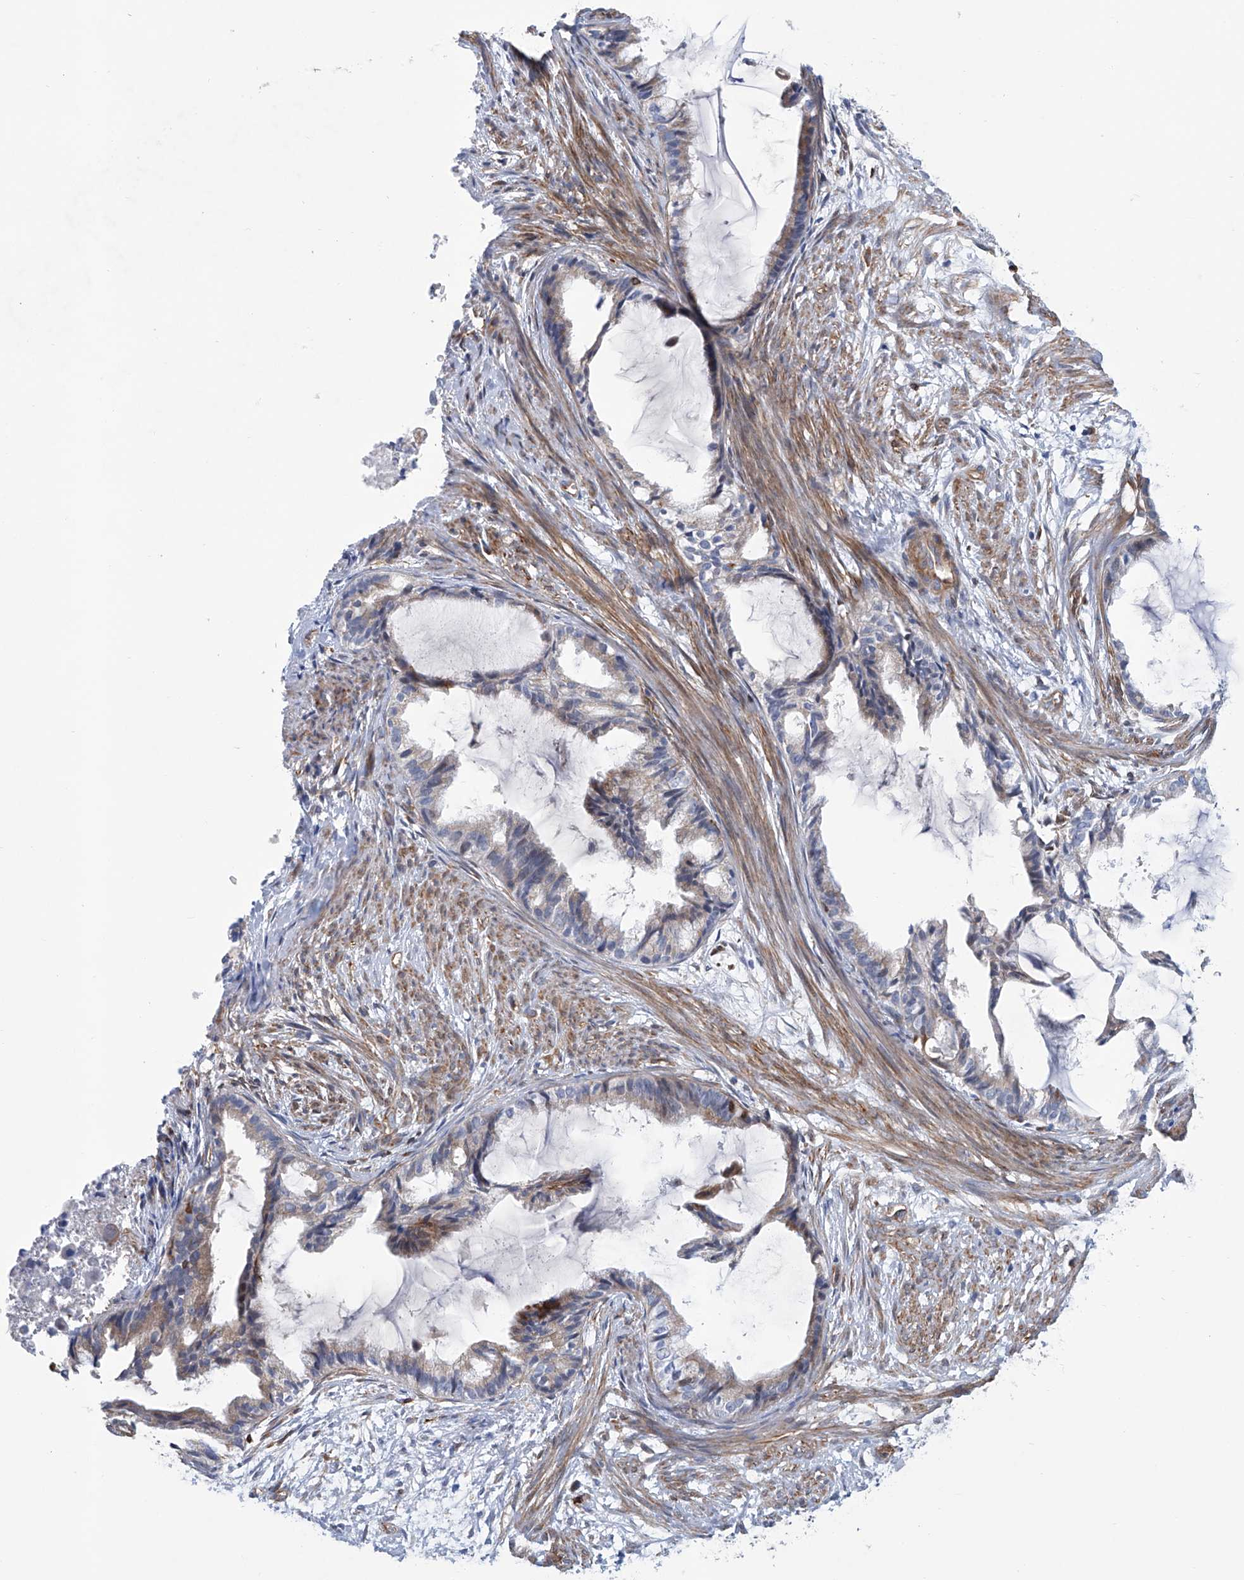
{"staining": {"intensity": "weak", "quantity": "<25%", "location": "cytoplasmic/membranous"}, "tissue": "cervical cancer", "cell_type": "Tumor cells", "image_type": "cancer", "snomed": [{"axis": "morphology", "description": "Normal tissue, NOS"}, {"axis": "morphology", "description": "Adenocarcinoma, NOS"}, {"axis": "topography", "description": "Cervix"}, {"axis": "topography", "description": "Endometrium"}], "caption": "The immunohistochemistry image has no significant staining in tumor cells of cervical cancer (adenocarcinoma) tissue.", "gene": "TNN", "patient": {"sex": "female", "age": 86}}